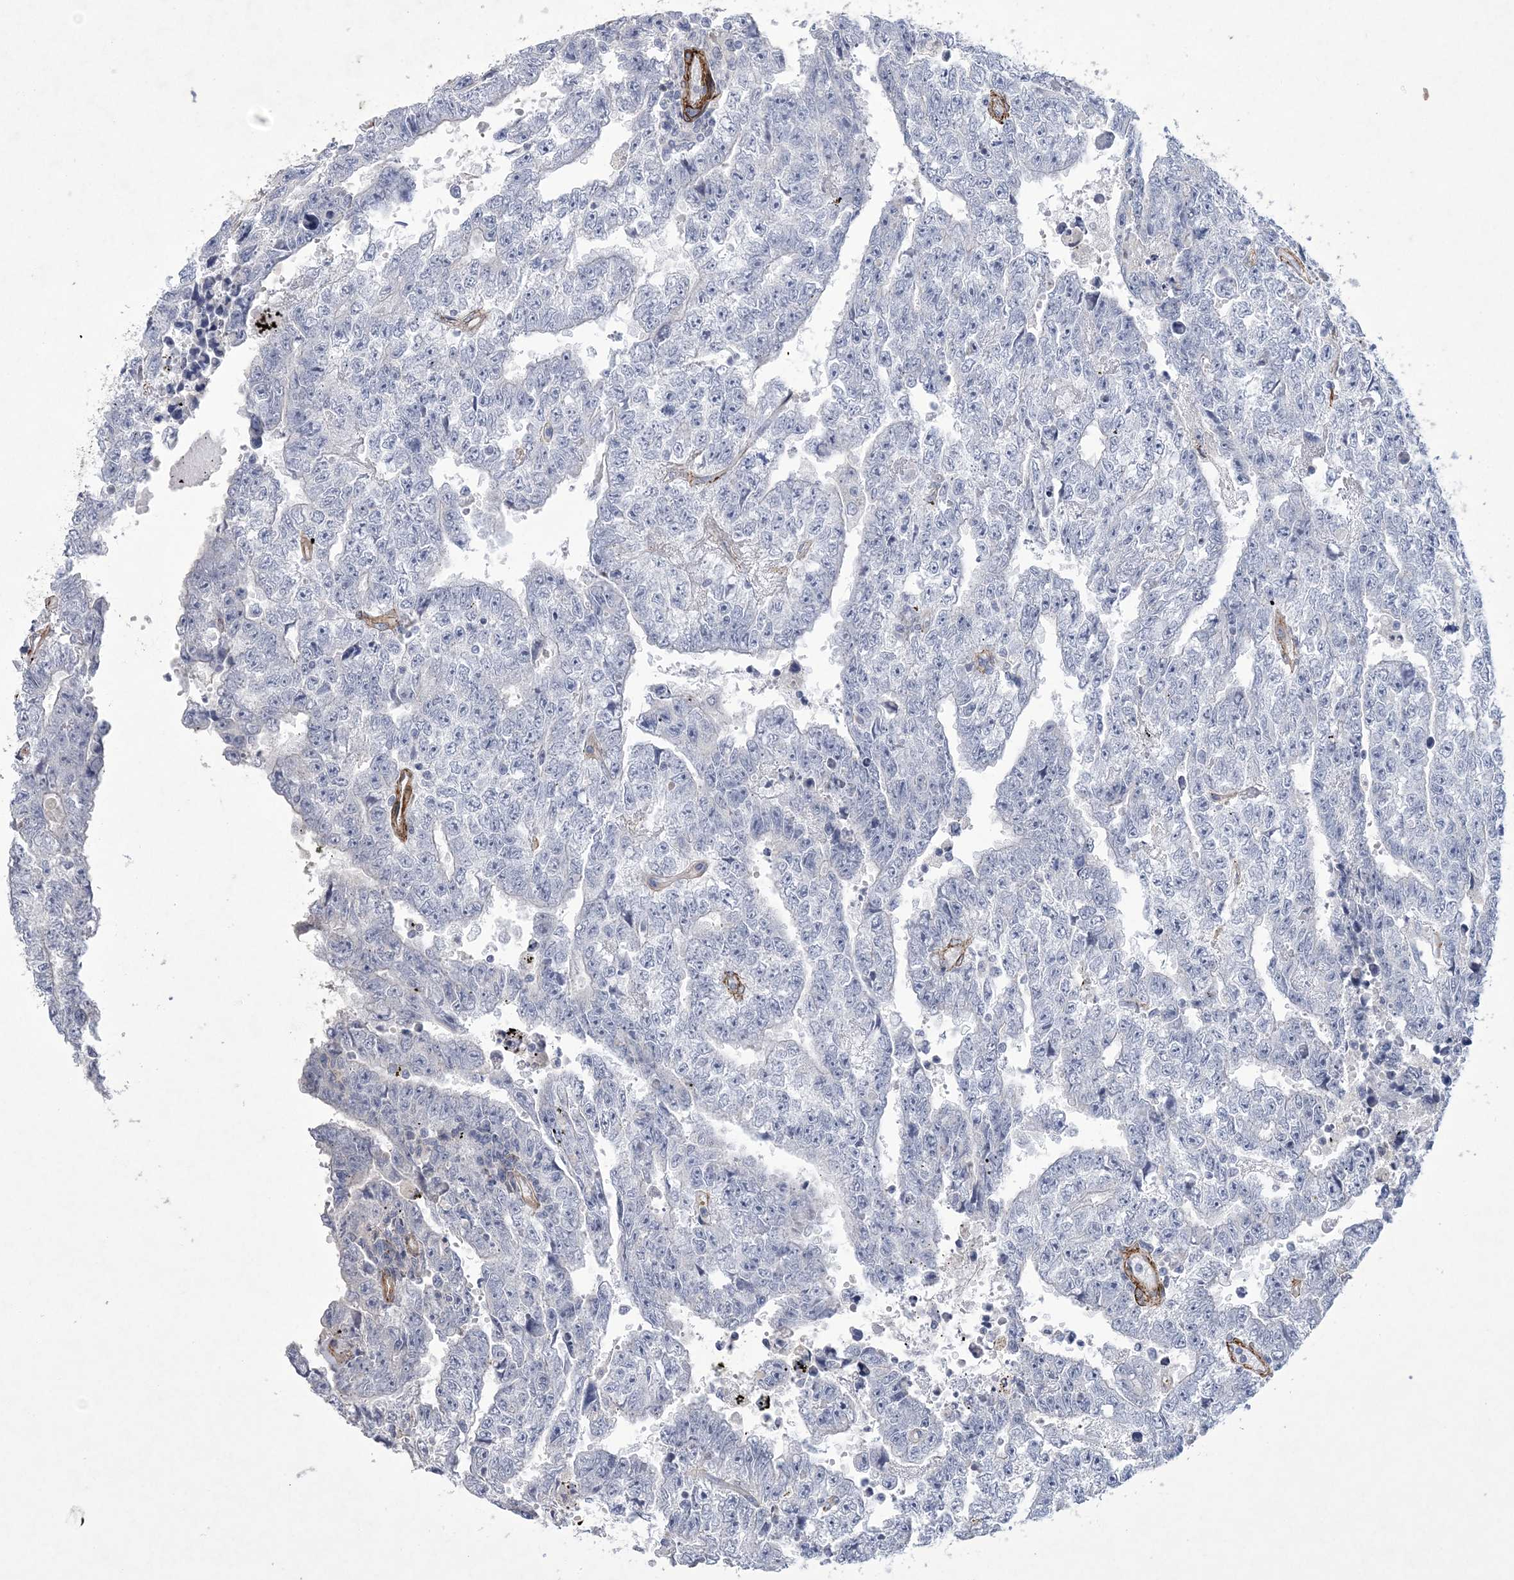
{"staining": {"intensity": "negative", "quantity": "none", "location": "none"}, "tissue": "testis cancer", "cell_type": "Tumor cells", "image_type": "cancer", "snomed": [{"axis": "morphology", "description": "Carcinoma, Embryonal, NOS"}, {"axis": "topography", "description": "Testis"}], "caption": "Immunohistochemical staining of human testis cancer (embryonal carcinoma) demonstrates no significant positivity in tumor cells.", "gene": "ARSJ", "patient": {"sex": "male", "age": 25}}